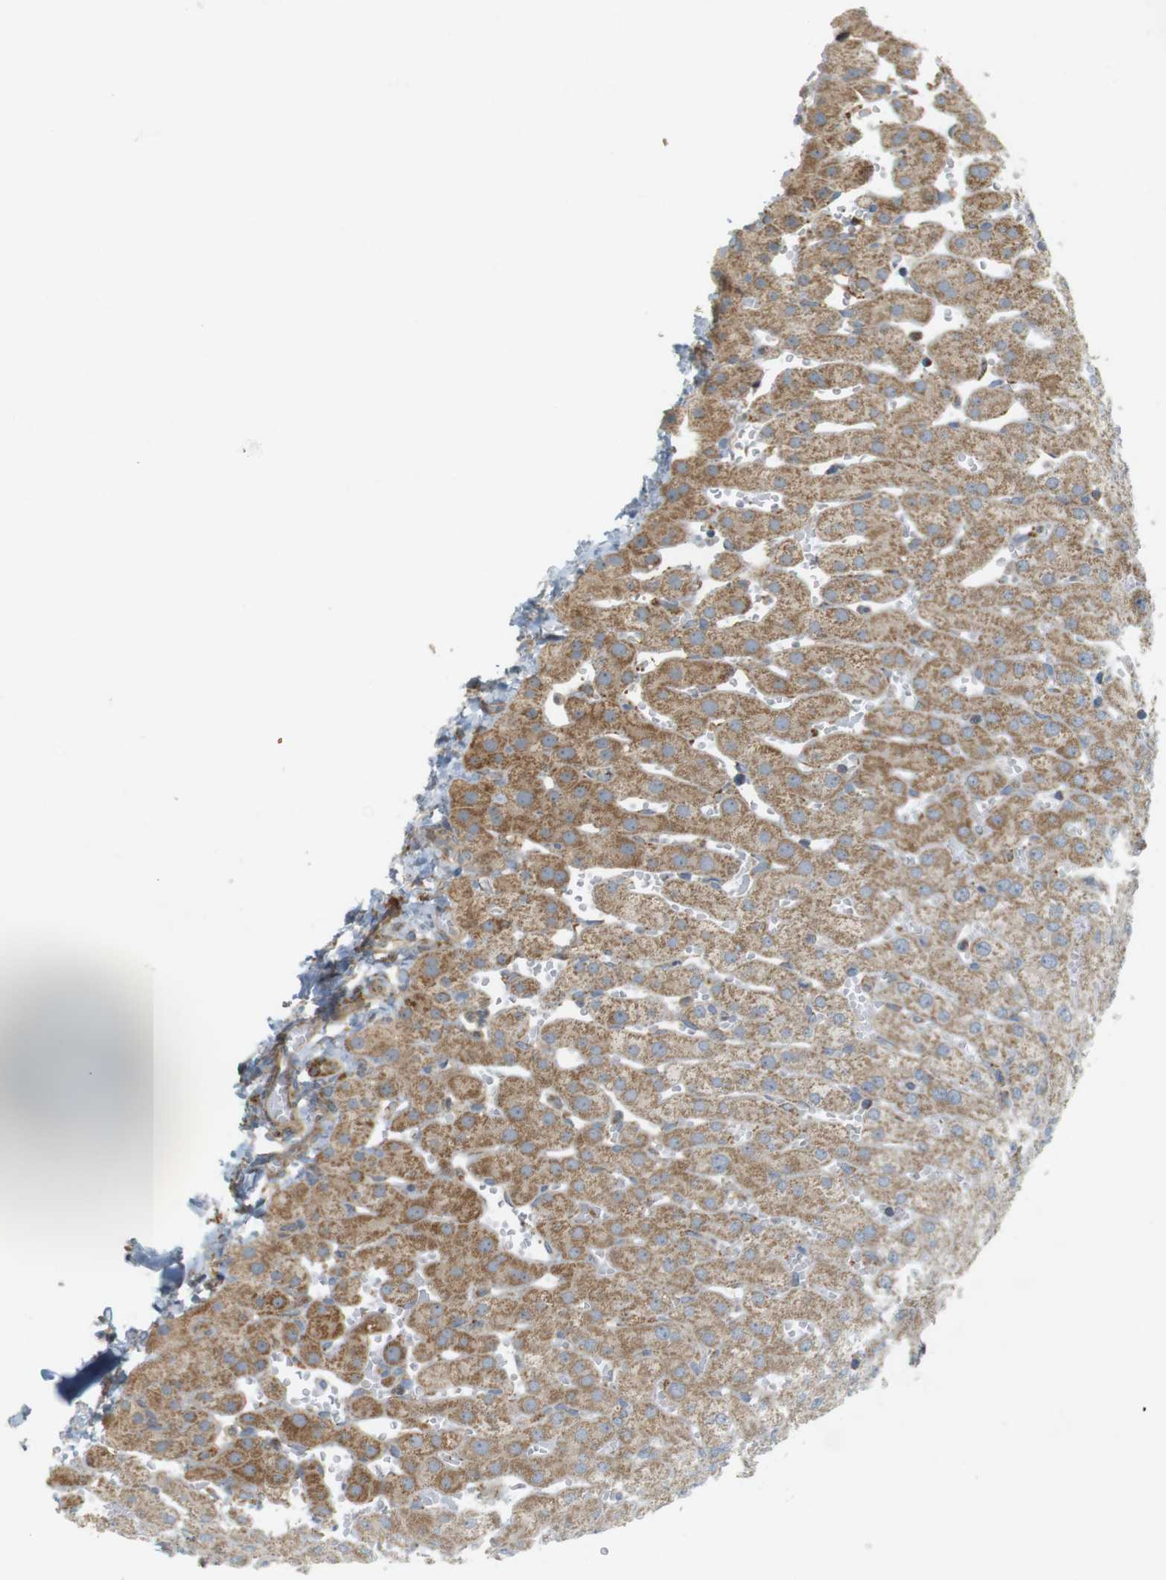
{"staining": {"intensity": "weak", "quantity": ">75%", "location": "cytoplasmic/membranous"}, "tissue": "liver", "cell_type": "Cholangiocytes", "image_type": "normal", "snomed": [{"axis": "morphology", "description": "Normal tissue, NOS"}, {"axis": "morphology", "description": "Fibrosis, NOS"}, {"axis": "topography", "description": "Liver"}], "caption": "Human liver stained with a brown dye displays weak cytoplasmic/membranous positive expression in about >75% of cholangiocytes.", "gene": "SLC41A1", "patient": {"sex": "female", "age": 29}}